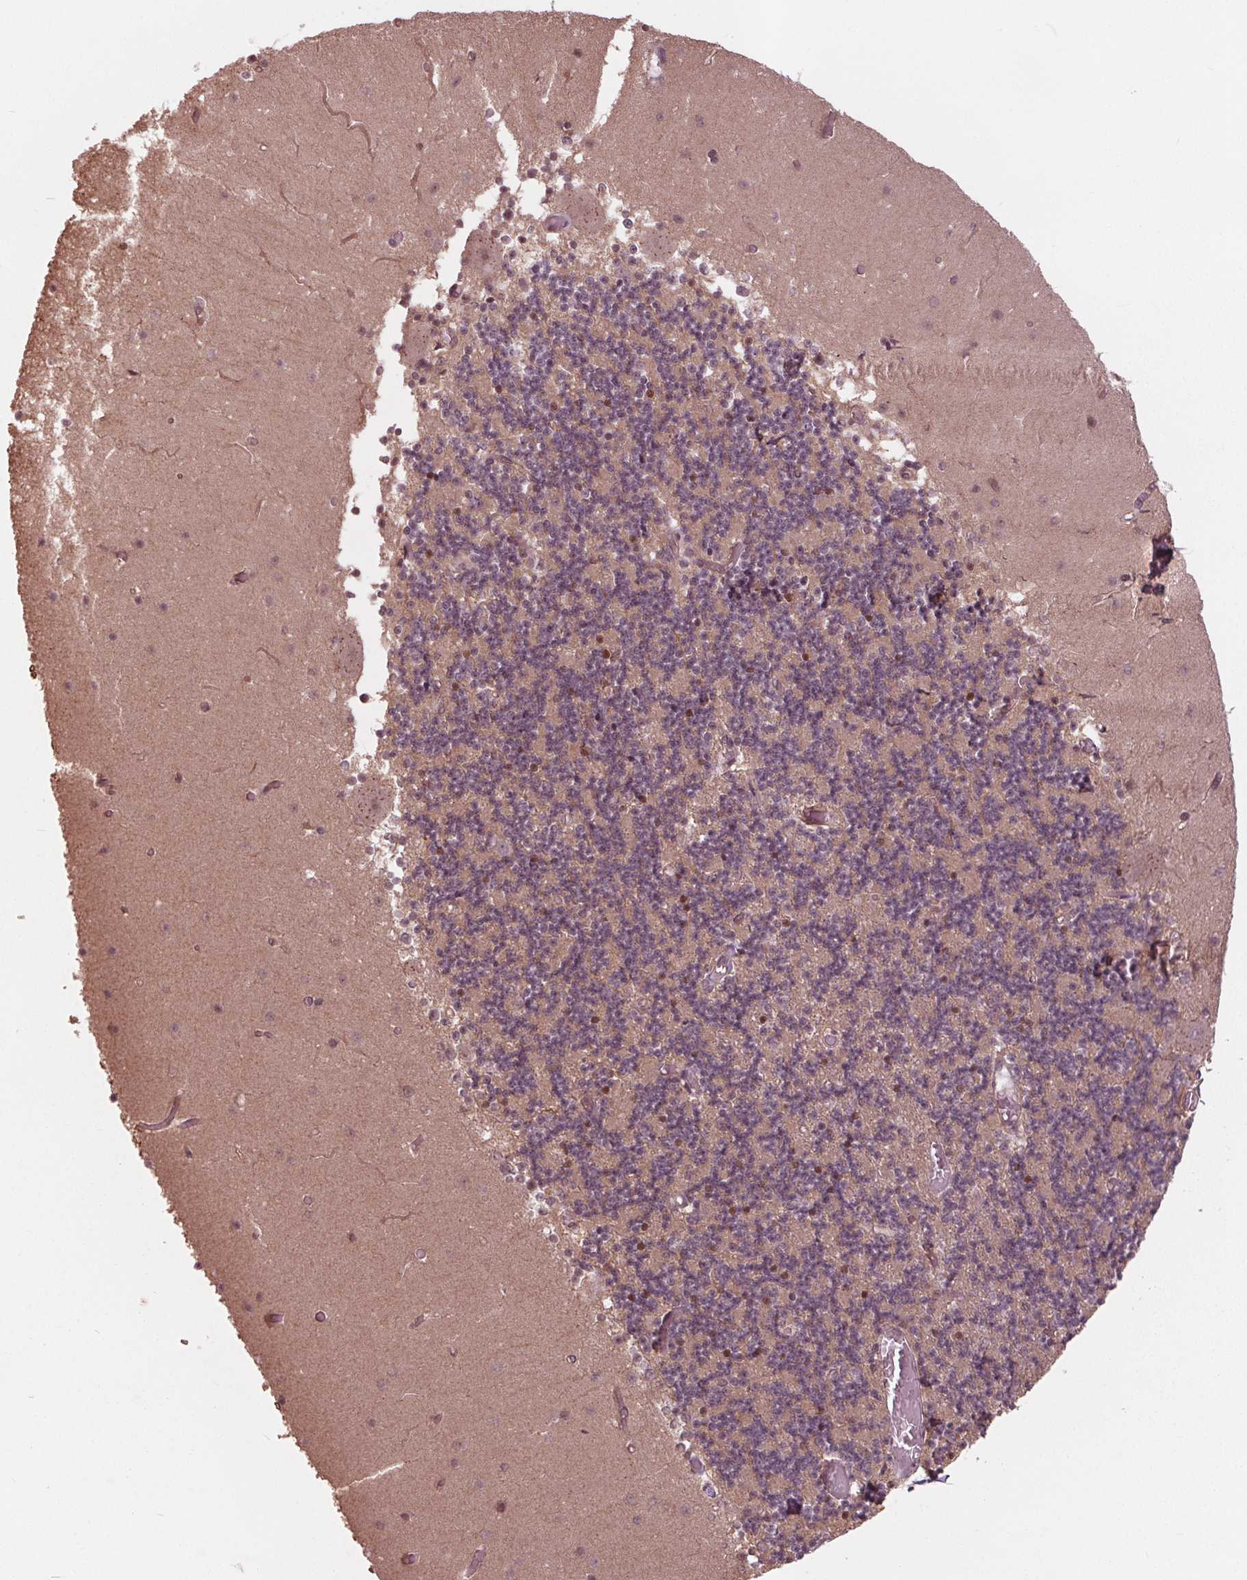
{"staining": {"intensity": "moderate", "quantity": "<25%", "location": "nuclear"}, "tissue": "cerebellum", "cell_type": "Cells in granular layer", "image_type": "normal", "snomed": [{"axis": "morphology", "description": "Normal tissue, NOS"}, {"axis": "topography", "description": "Cerebellum"}], "caption": "Immunohistochemistry photomicrograph of normal human cerebellum stained for a protein (brown), which shows low levels of moderate nuclear positivity in approximately <25% of cells in granular layer.", "gene": "BTBD1", "patient": {"sex": "female", "age": 28}}